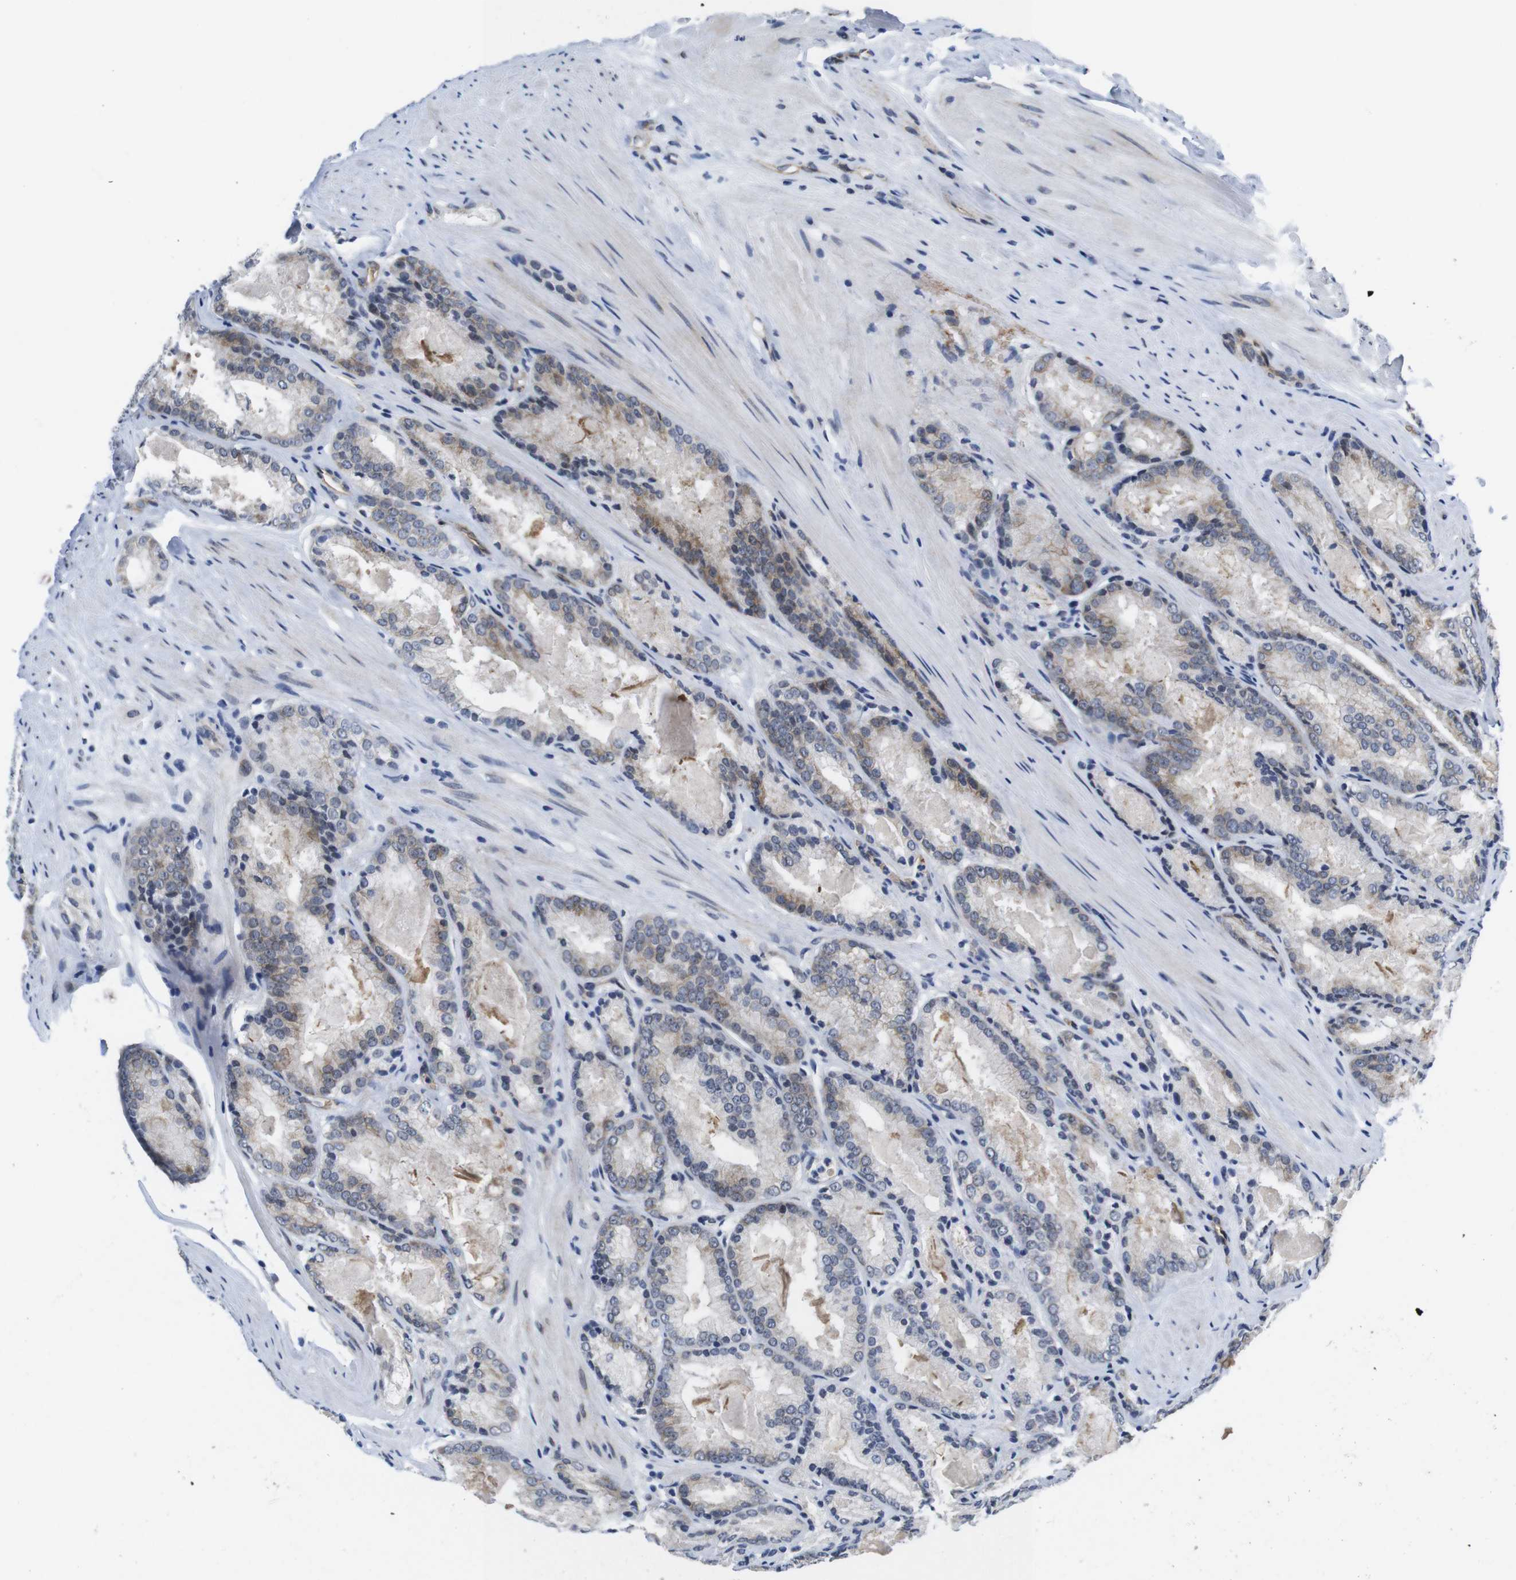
{"staining": {"intensity": "weak", "quantity": "25%-75%", "location": "cytoplasmic/membranous"}, "tissue": "prostate cancer", "cell_type": "Tumor cells", "image_type": "cancer", "snomed": [{"axis": "morphology", "description": "Adenocarcinoma, Low grade"}, {"axis": "topography", "description": "Prostate"}], "caption": "Tumor cells display weak cytoplasmic/membranous positivity in approximately 25%-75% of cells in prostate adenocarcinoma (low-grade).", "gene": "SOCS3", "patient": {"sex": "male", "age": 64}}